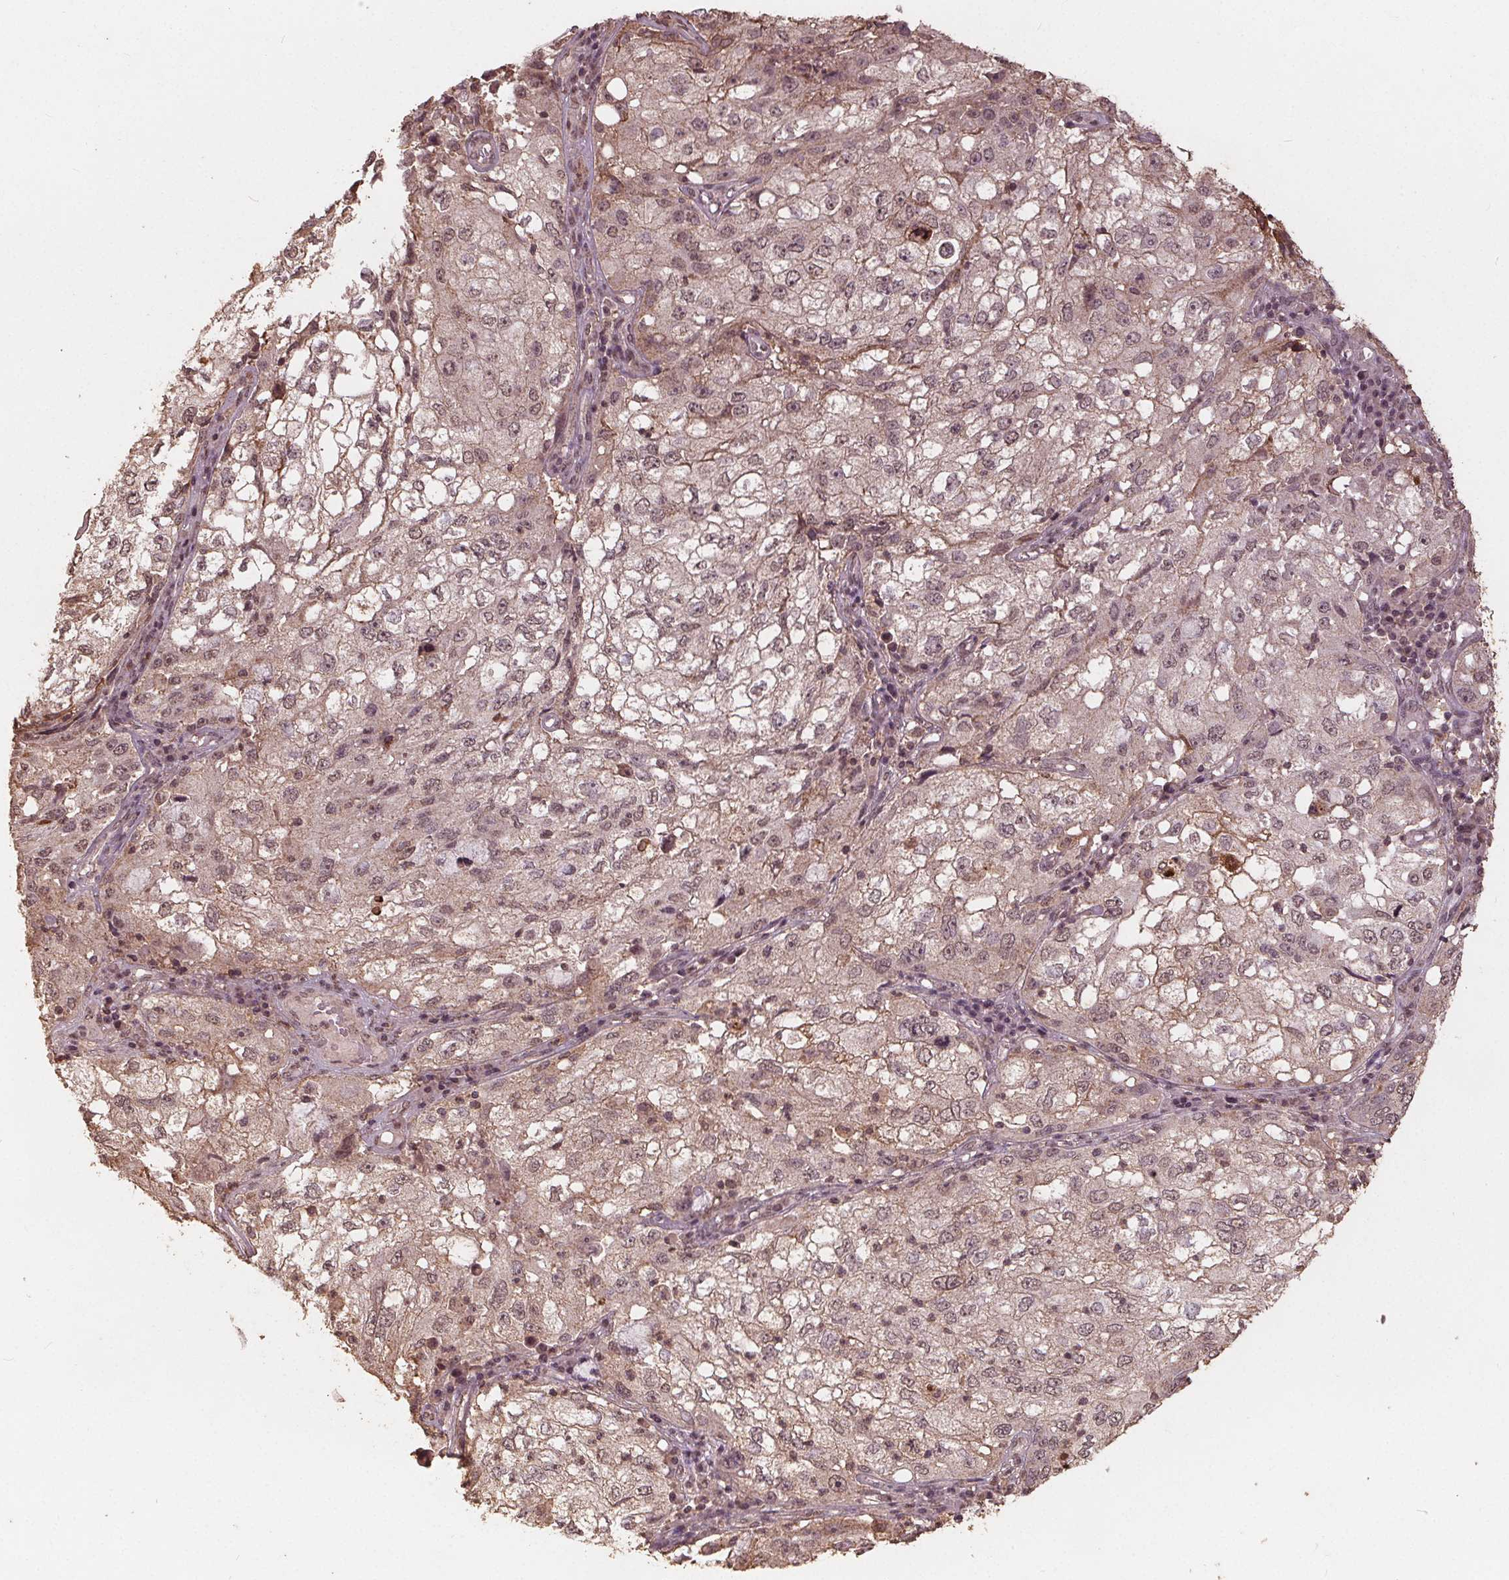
{"staining": {"intensity": "weak", "quantity": ">75%", "location": "nuclear"}, "tissue": "cervical cancer", "cell_type": "Tumor cells", "image_type": "cancer", "snomed": [{"axis": "morphology", "description": "Squamous cell carcinoma, NOS"}, {"axis": "topography", "description": "Cervix"}], "caption": "This is a histology image of immunohistochemistry staining of cervical cancer, which shows weak positivity in the nuclear of tumor cells.", "gene": "DSG3", "patient": {"sex": "female", "age": 36}}